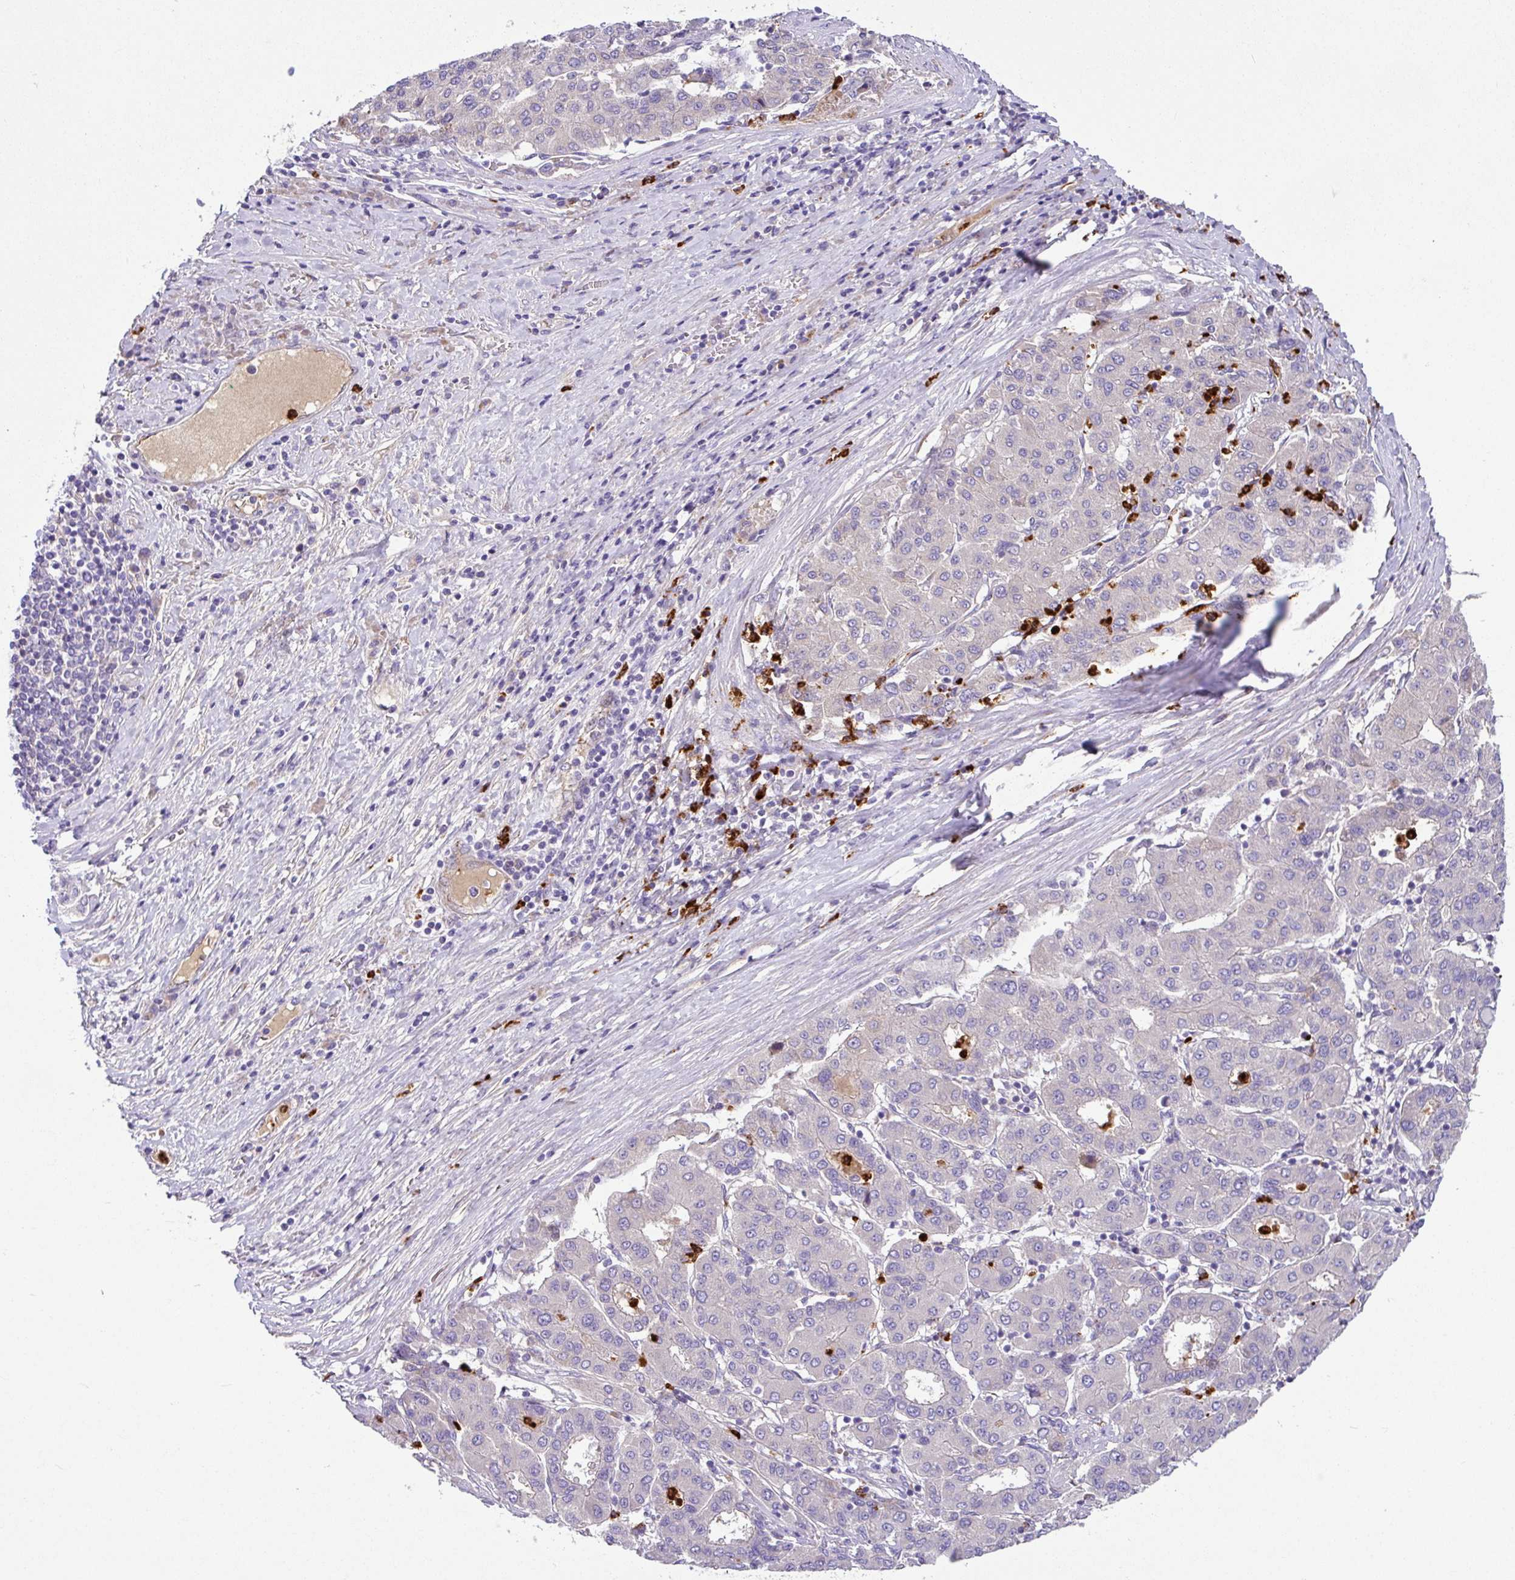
{"staining": {"intensity": "negative", "quantity": "none", "location": "none"}, "tissue": "liver cancer", "cell_type": "Tumor cells", "image_type": "cancer", "snomed": [{"axis": "morphology", "description": "Carcinoma, Hepatocellular, NOS"}, {"axis": "topography", "description": "Liver"}], "caption": "An immunohistochemistry image of liver cancer (hepatocellular carcinoma) is shown. There is no staining in tumor cells of liver cancer (hepatocellular carcinoma).", "gene": "CRISP3", "patient": {"sex": "male", "age": 65}}